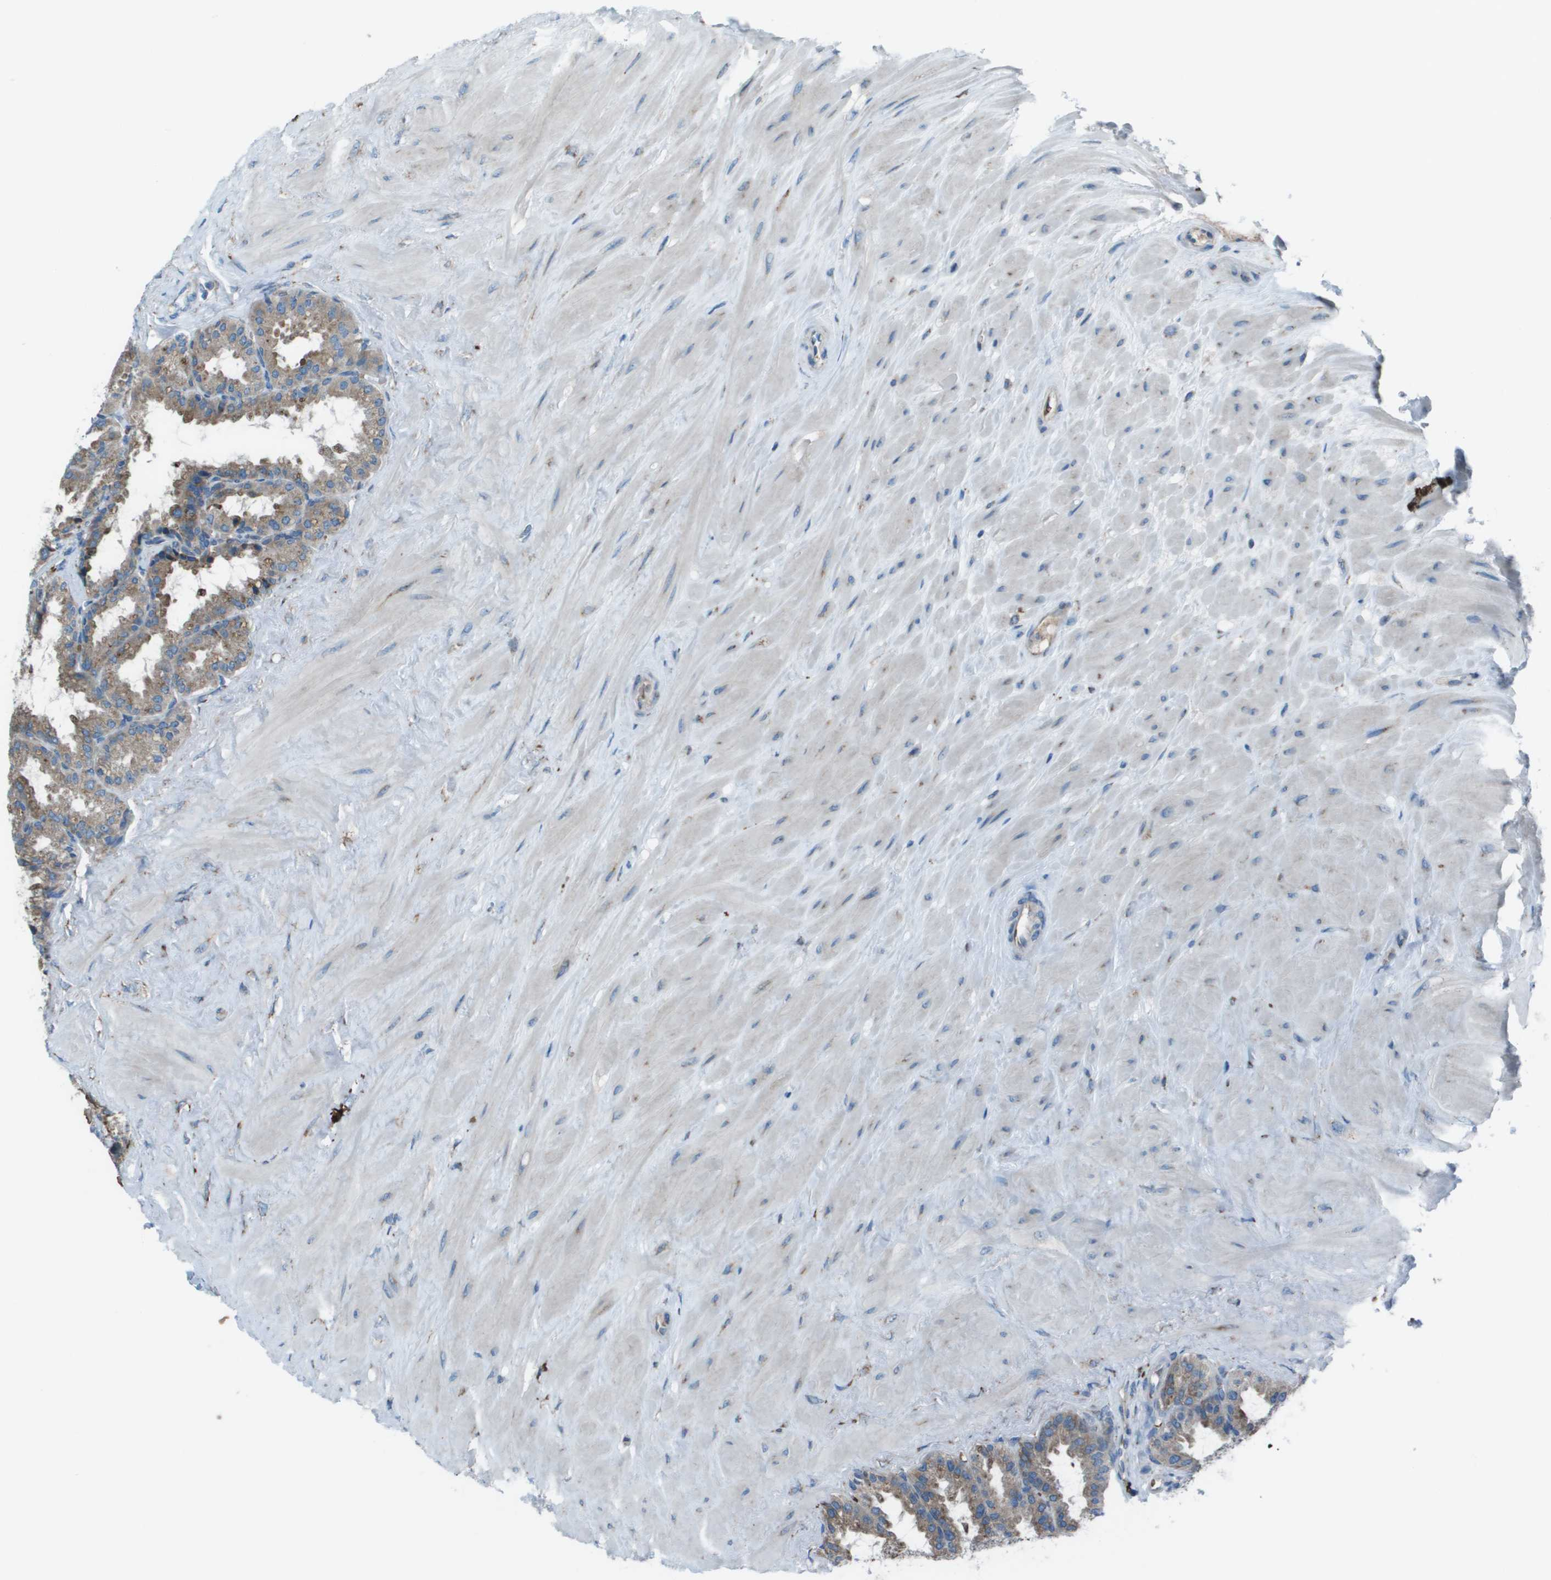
{"staining": {"intensity": "moderate", "quantity": ">75%", "location": "cytoplasmic/membranous"}, "tissue": "seminal vesicle", "cell_type": "Glandular cells", "image_type": "normal", "snomed": [{"axis": "morphology", "description": "Normal tissue, NOS"}, {"axis": "topography", "description": "Seminal veicle"}], "caption": "An immunohistochemistry micrograph of normal tissue is shown. Protein staining in brown highlights moderate cytoplasmic/membranous positivity in seminal vesicle within glandular cells. (DAB (3,3'-diaminobenzidine) = brown stain, brightfield microscopy at high magnification).", "gene": "UTS2", "patient": {"sex": "male", "age": 46}}